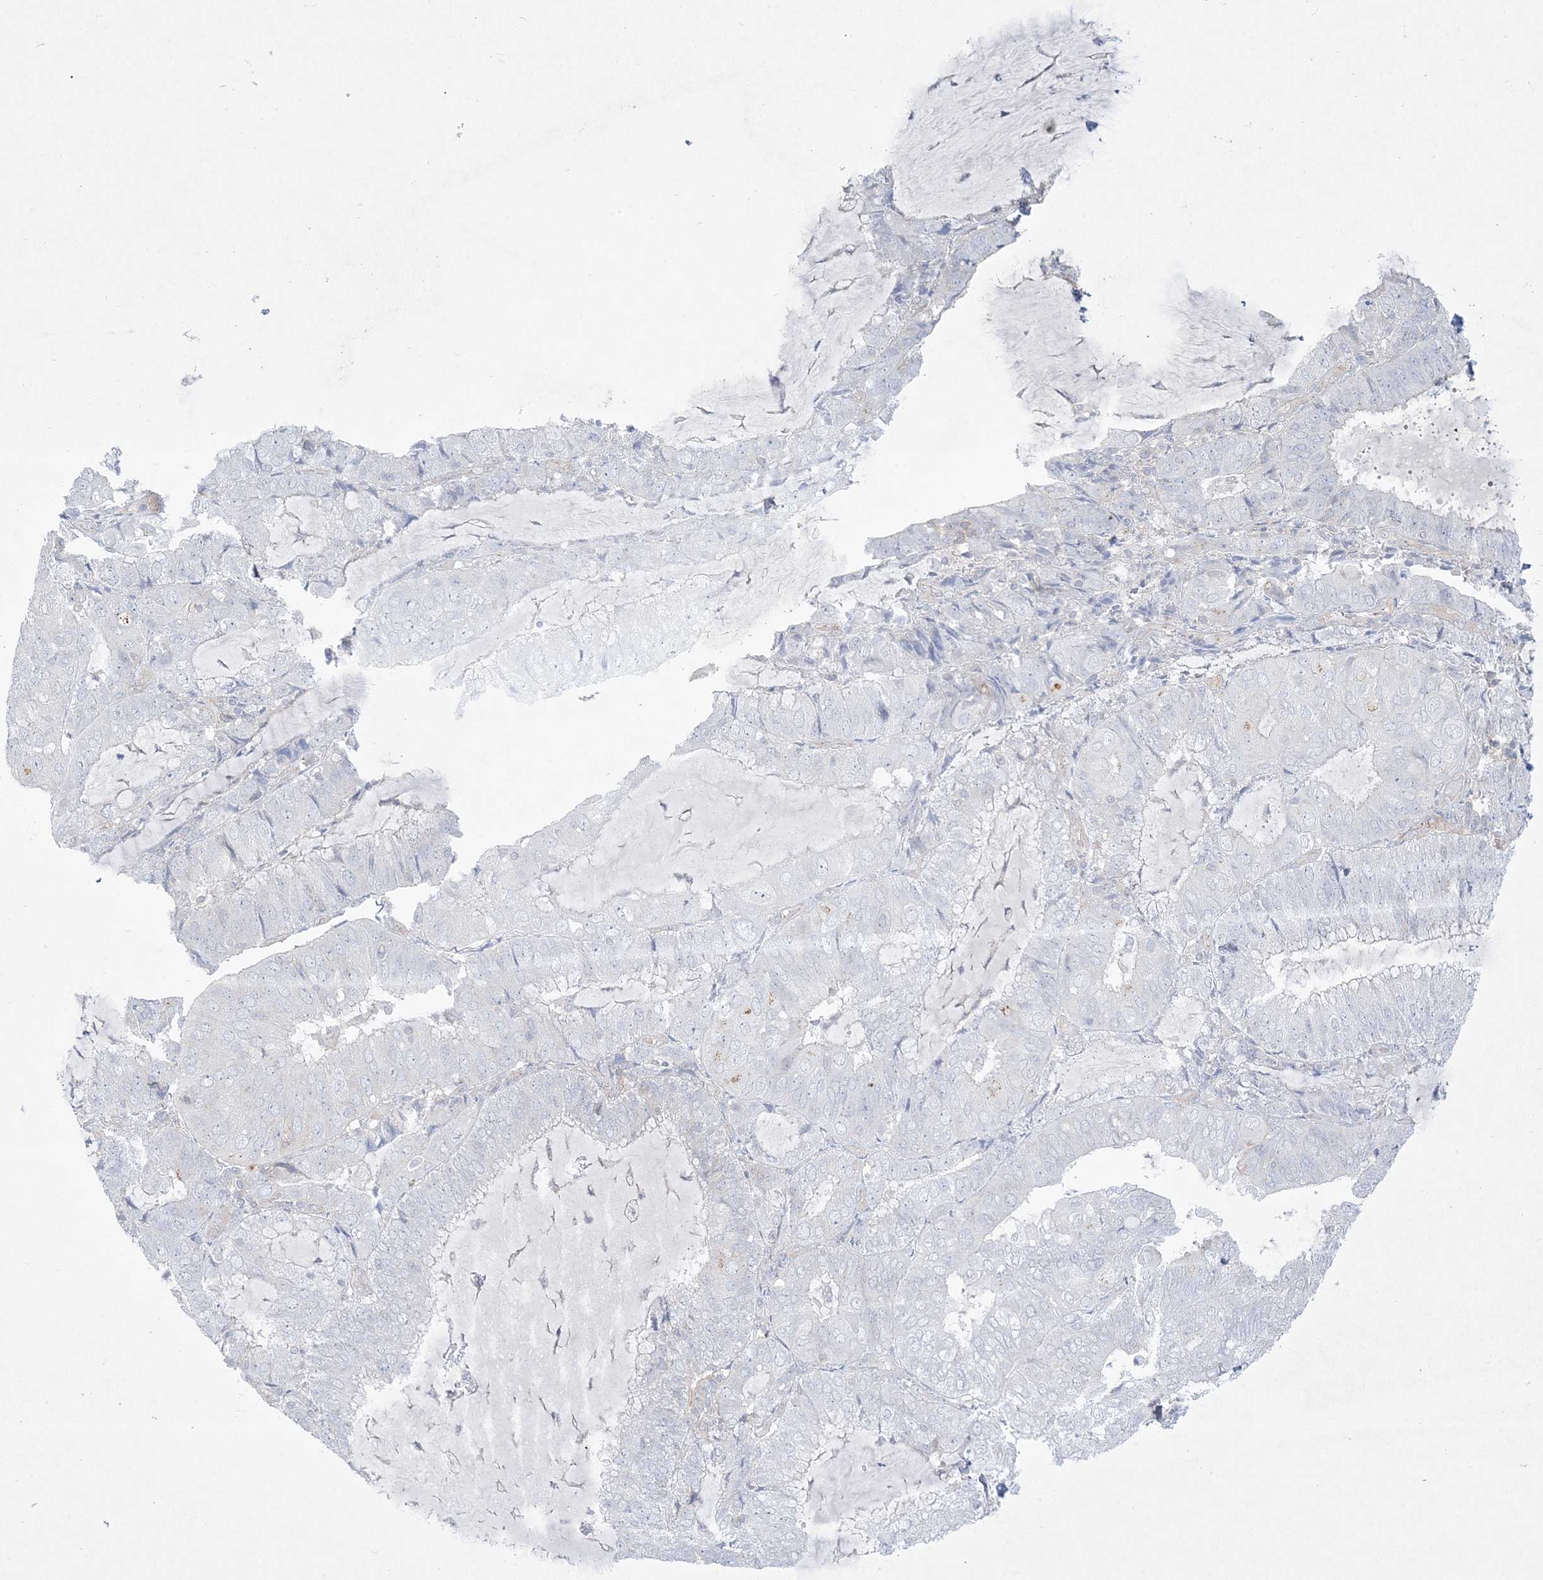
{"staining": {"intensity": "negative", "quantity": "none", "location": "none"}, "tissue": "endometrial cancer", "cell_type": "Tumor cells", "image_type": "cancer", "snomed": [{"axis": "morphology", "description": "Adenocarcinoma, NOS"}, {"axis": "topography", "description": "Endometrium"}], "caption": "DAB immunohistochemical staining of adenocarcinoma (endometrial) displays no significant expression in tumor cells.", "gene": "ADAMTS12", "patient": {"sex": "female", "age": 81}}